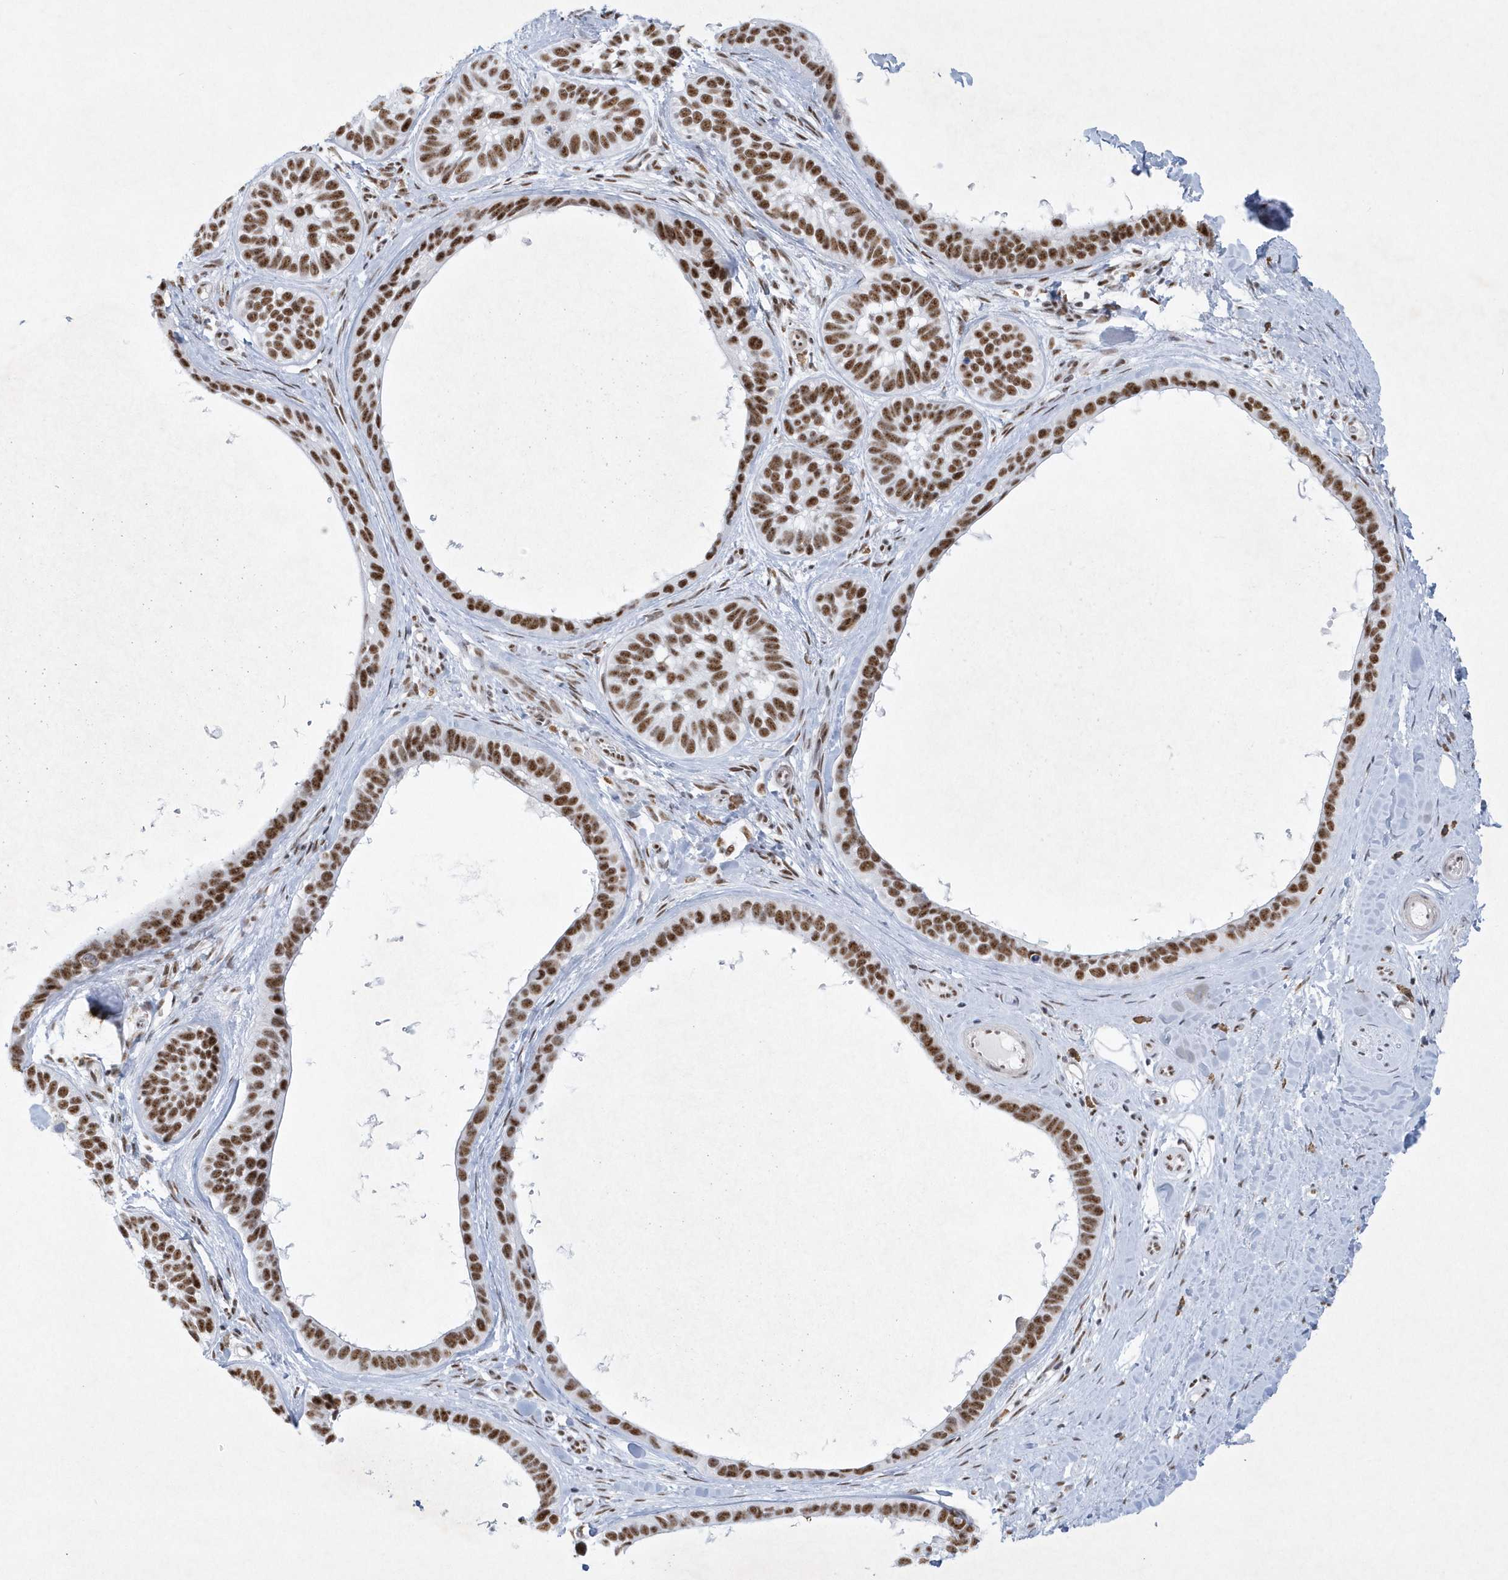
{"staining": {"intensity": "moderate", "quantity": ">75%", "location": "nuclear"}, "tissue": "skin cancer", "cell_type": "Tumor cells", "image_type": "cancer", "snomed": [{"axis": "morphology", "description": "Basal cell carcinoma"}, {"axis": "topography", "description": "Skin"}], "caption": "Immunohistochemical staining of human skin cancer exhibits medium levels of moderate nuclear staining in about >75% of tumor cells. (brown staining indicates protein expression, while blue staining denotes nuclei).", "gene": "DCLRE1A", "patient": {"sex": "male", "age": 62}}